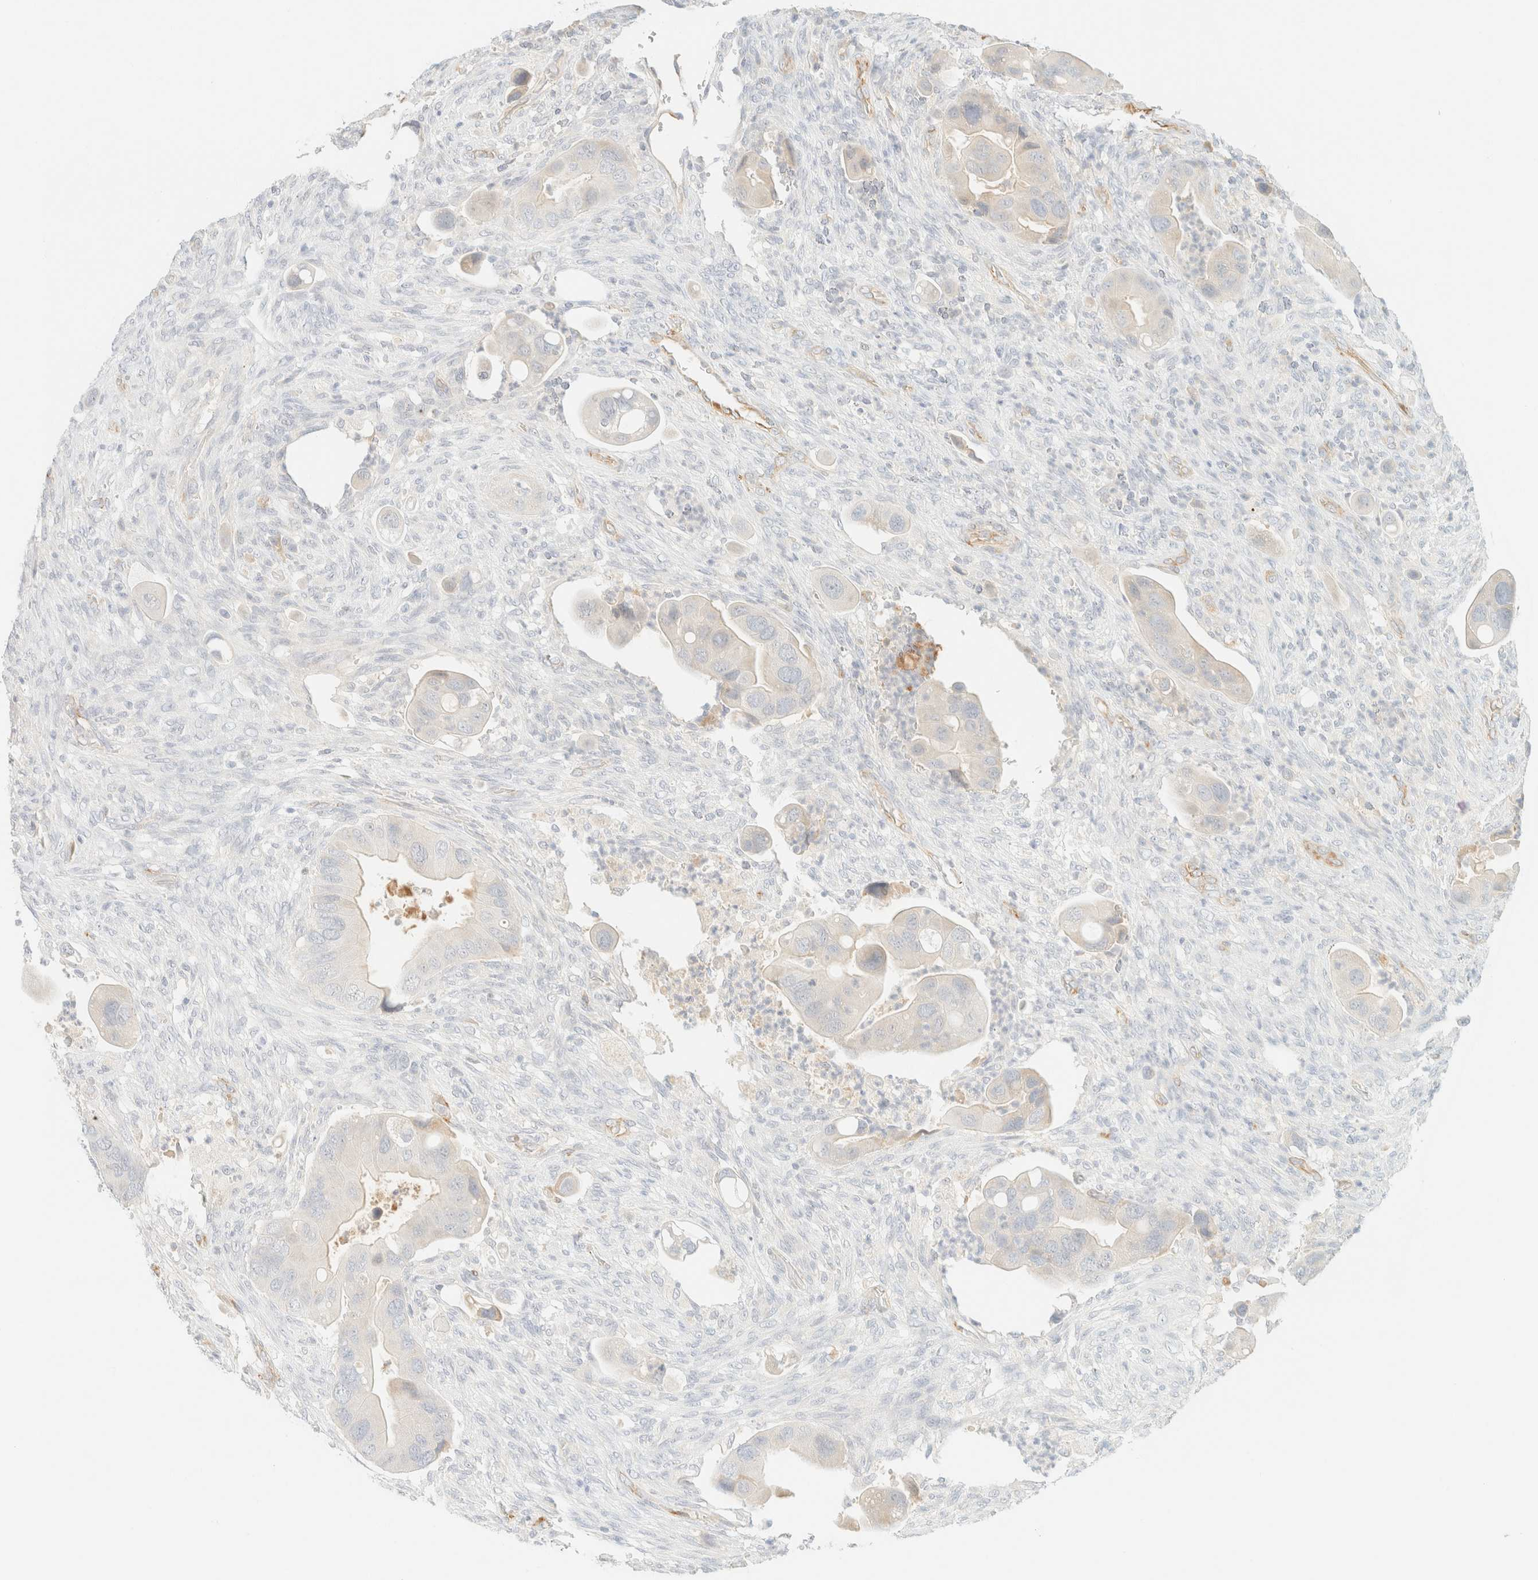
{"staining": {"intensity": "negative", "quantity": "none", "location": "none"}, "tissue": "colorectal cancer", "cell_type": "Tumor cells", "image_type": "cancer", "snomed": [{"axis": "morphology", "description": "Adenocarcinoma, NOS"}, {"axis": "topography", "description": "Rectum"}], "caption": "IHC image of human colorectal cancer stained for a protein (brown), which displays no expression in tumor cells.", "gene": "SPARCL1", "patient": {"sex": "female", "age": 57}}